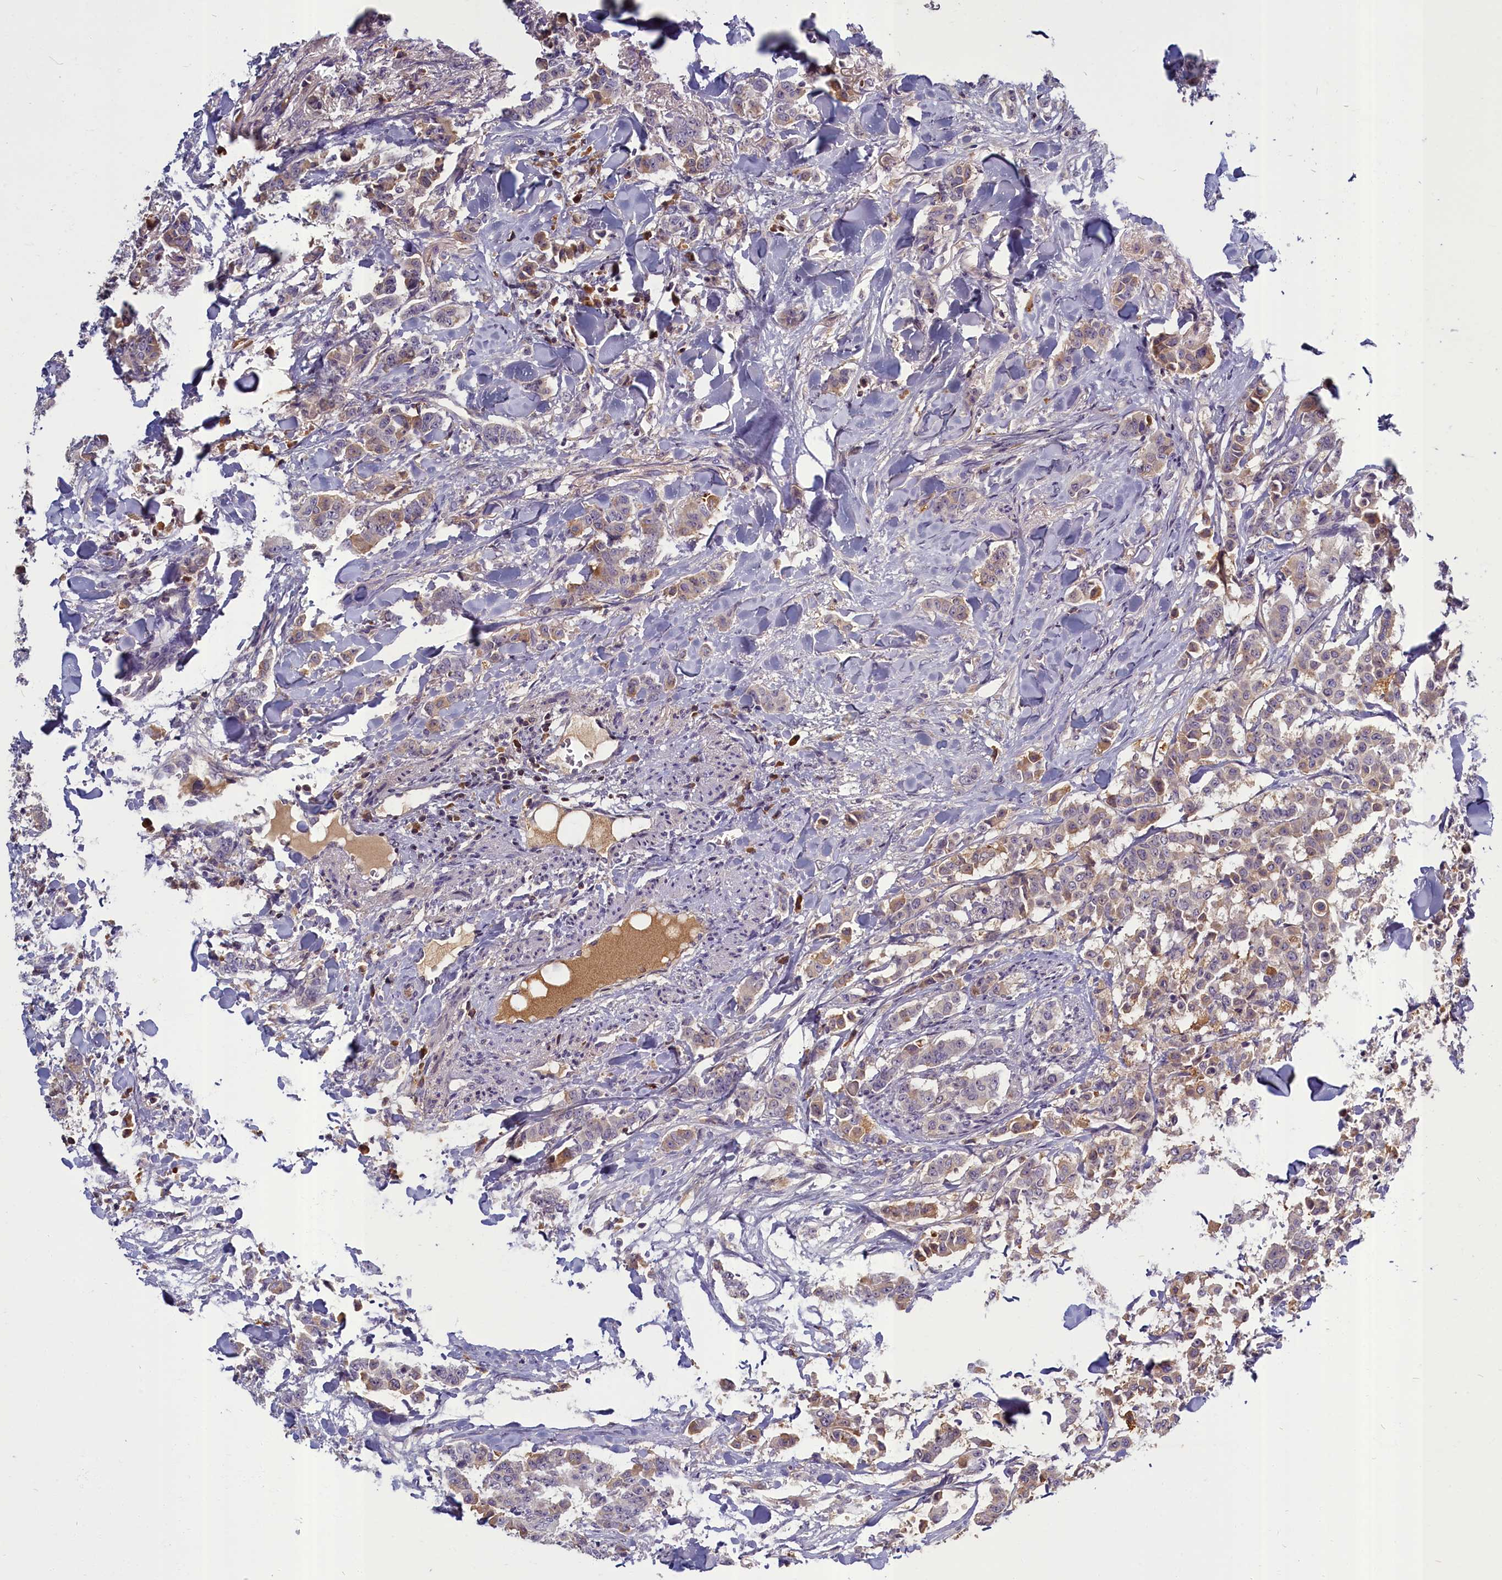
{"staining": {"intensity": "weak", "quantity": "25%-75%", "location": "cytoplasmic/membranous"}, "tissue": "breast cancer", "cell_type": "Tumor cells", "image_type": "cancer", "snomed": [{"axis": "morphology", "description": "Duct carcinoma"}, {"axis": "topography", "description": "Breast"}], "caption": "This image displays immunohistochemistry staining of breast infiltrating ductal carcinoma, with low weak cytoplasmic/membranous positivity in approximately 25%-75% of tumor cells.", "gene": "SV2C", "patient": {"sex": "female", "age": 40}}